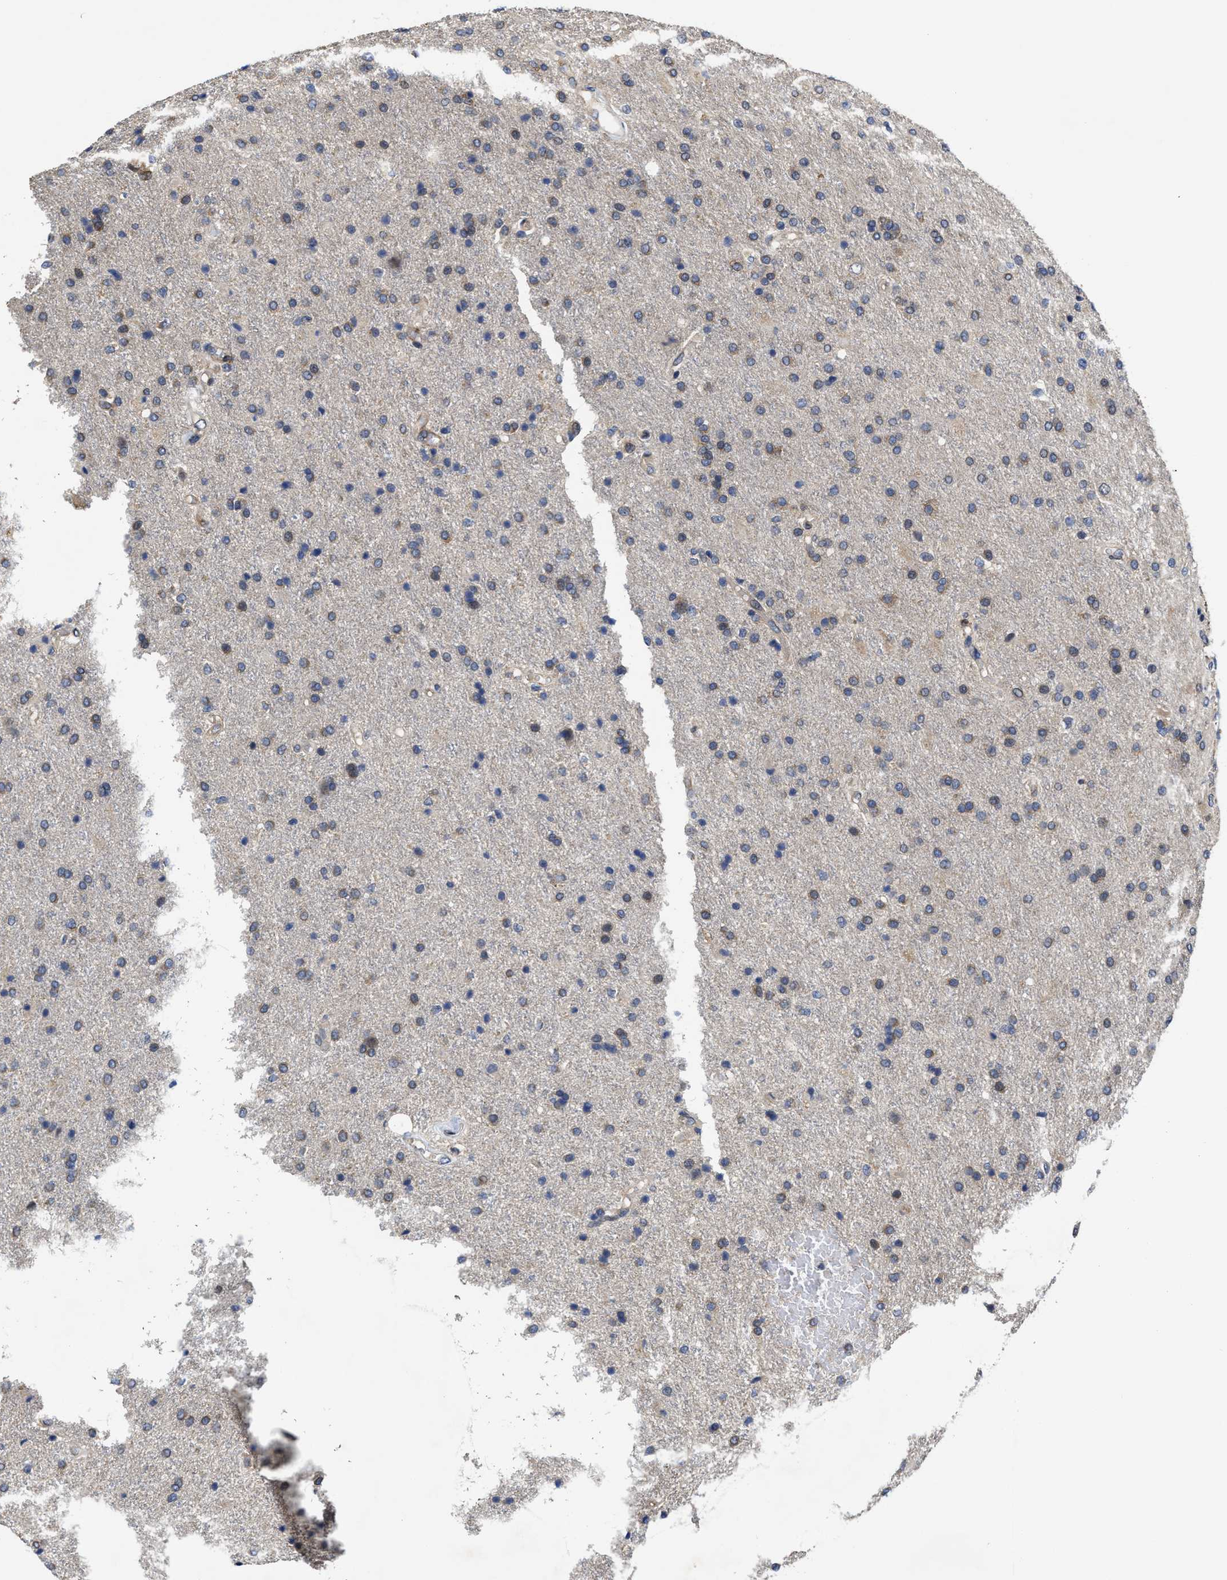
{"staining": {"intensity": "weak", "quantity": "25%-75%", "location": "cytoplasmic/membranous"}, "tissue": "glioma", "cell_type": "Tumor cells", "image_type": "cancer", "snomed": [{"axis": "morphology", "description": "Glioma, malignant, High grade"}, {"axis": "topography", "description": "Brain"}], "caption": "A low amount of weak cytoplasmic/membranous expression is appreciated in about 25%-75% of tumor cells in malignant glioma (high-grade) tissue.", "gene": "TRAF6", "patient": {"sex": "male", "age": 72}}